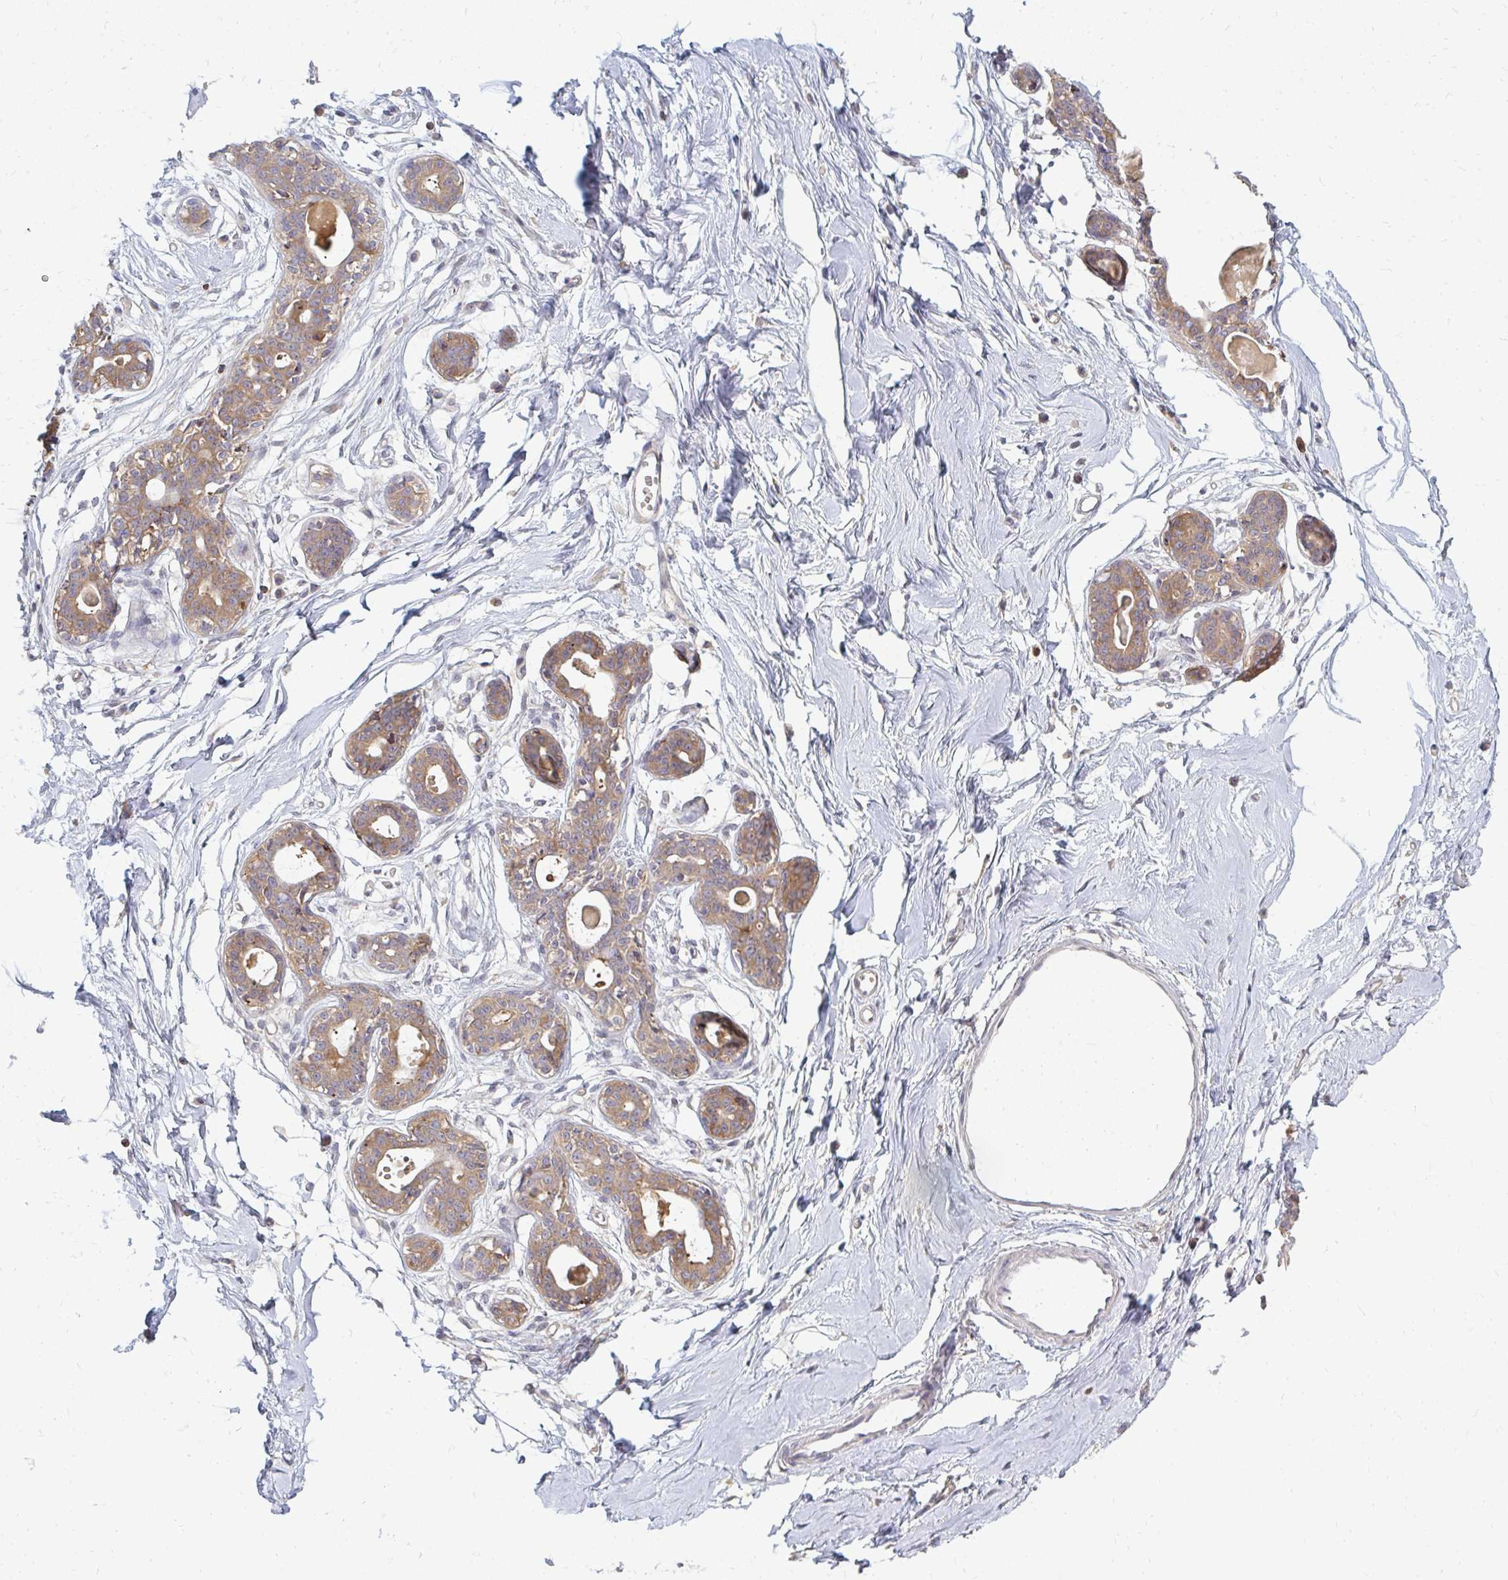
{"staining": {"intensity": "negative", "quantity": "none", "location": "none"}, "tissue": "breast", "cell_type": "Adipocytes", "image_type": "normal", "snomed": [{"axis": "morphology", "description": "Normal tissue, NOS"}, {"axis": "topography", "description": "Breast"}], "caption": "This is an immunohistochemistry histopathology image of normal breast. There is no expression in adipocytes.", "gene": "ZNF285", "patient": {"sex": "female", "age": 45}}